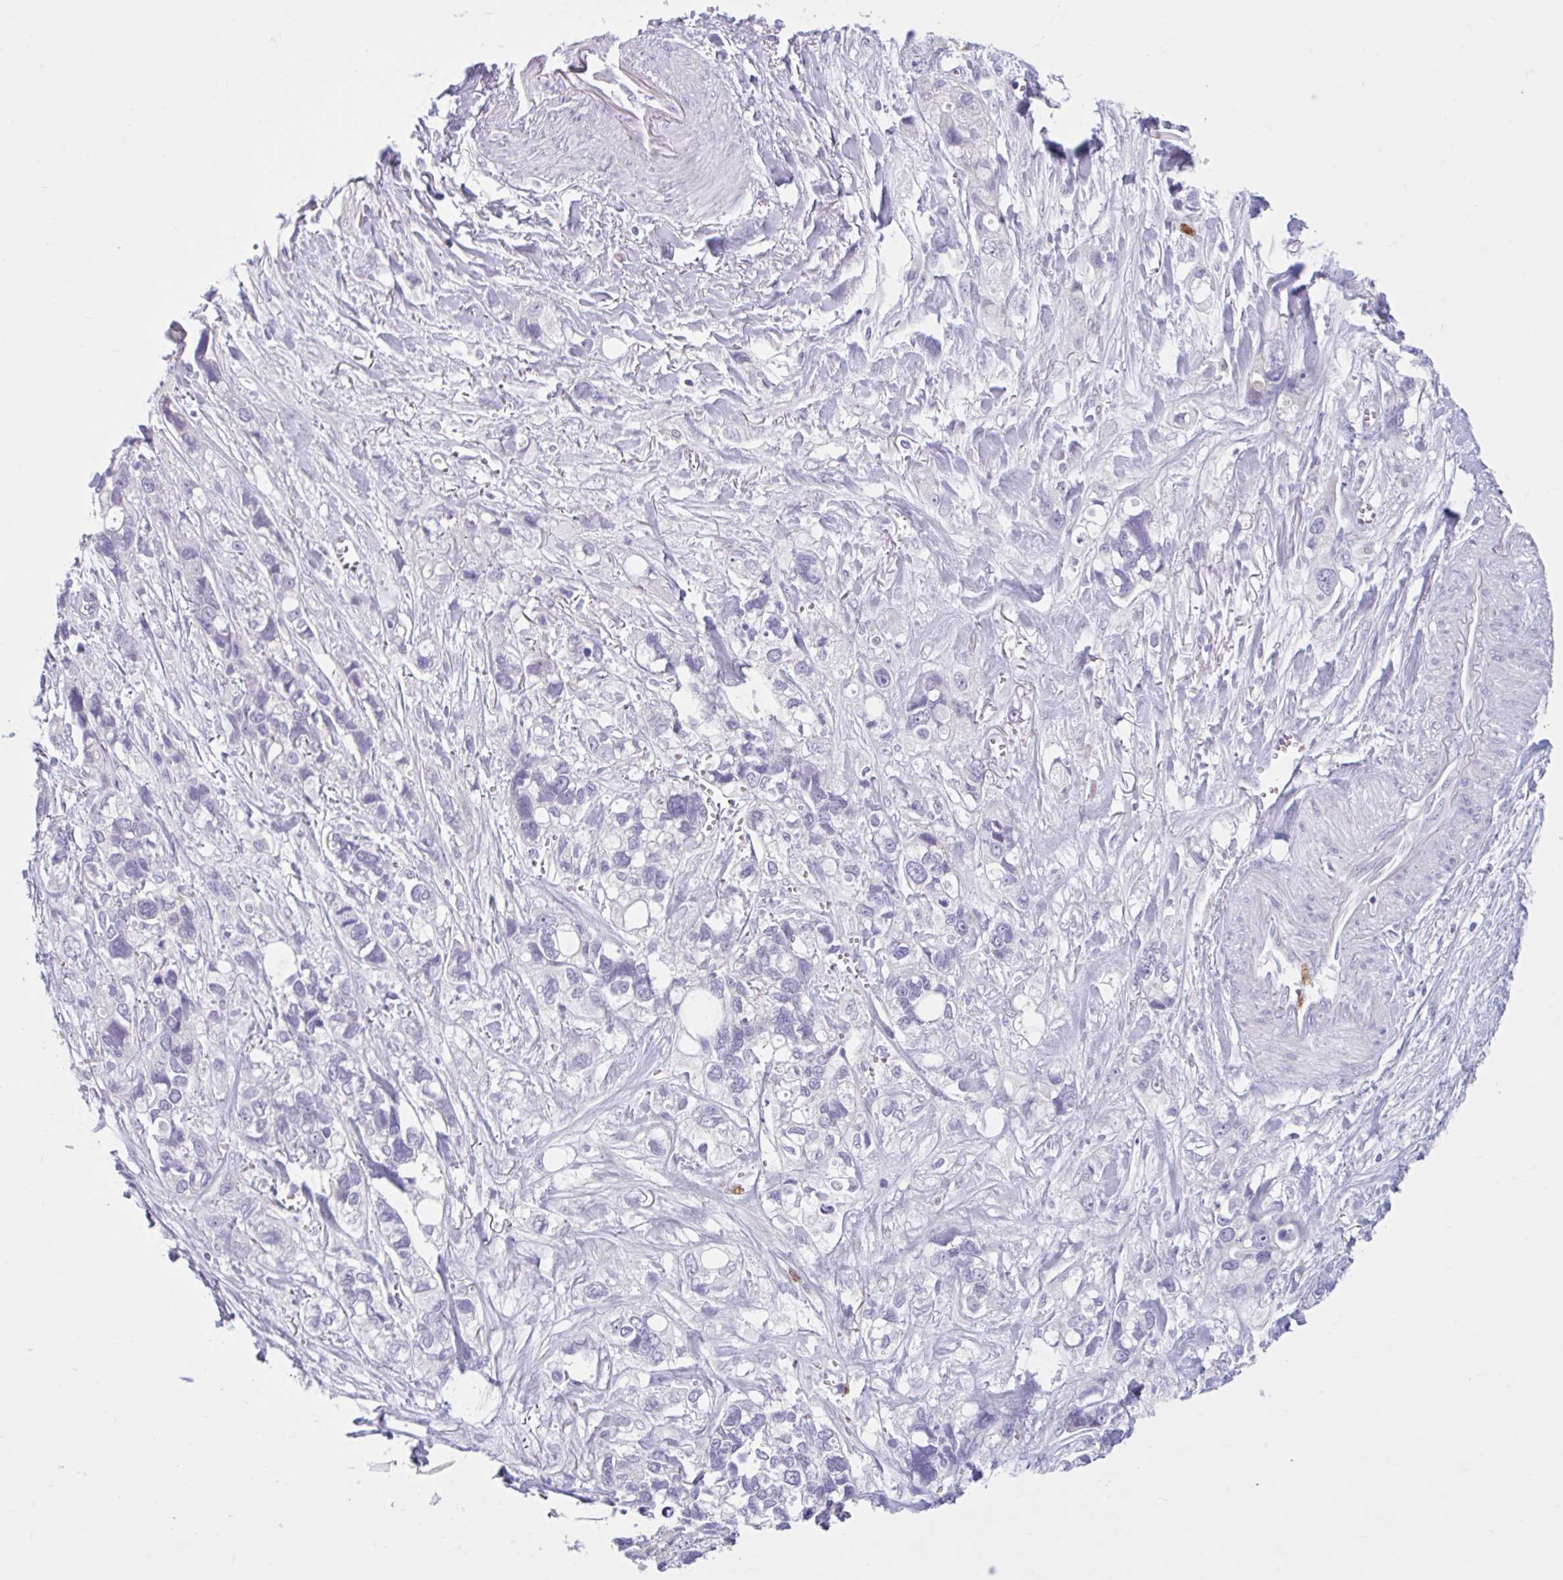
{"staining": {"intensity": "negative", "quantity": "none", "location": "none"}, "tissue": "stomach cancer", "cell_type": "Tumor cells", "image_type": "cancer", "snomed": [{"axis": "morphology", "description": "Adenocarcinoma, NOS"}, {"axis": "topography", "description": "Stomach, upper"}], "caption": "An immunohistochemistry (IHC) histopathology image of stomach cancer (adenocarcinoma) is shown. There is no staining in tumor cells of stomach cancer (adenocarcinoma). (Immunohistochemistry (ihc), brightfield microscopy, high magnification).", "gene": "CEP120", "patient": {"sex": "female", "age": 81}}